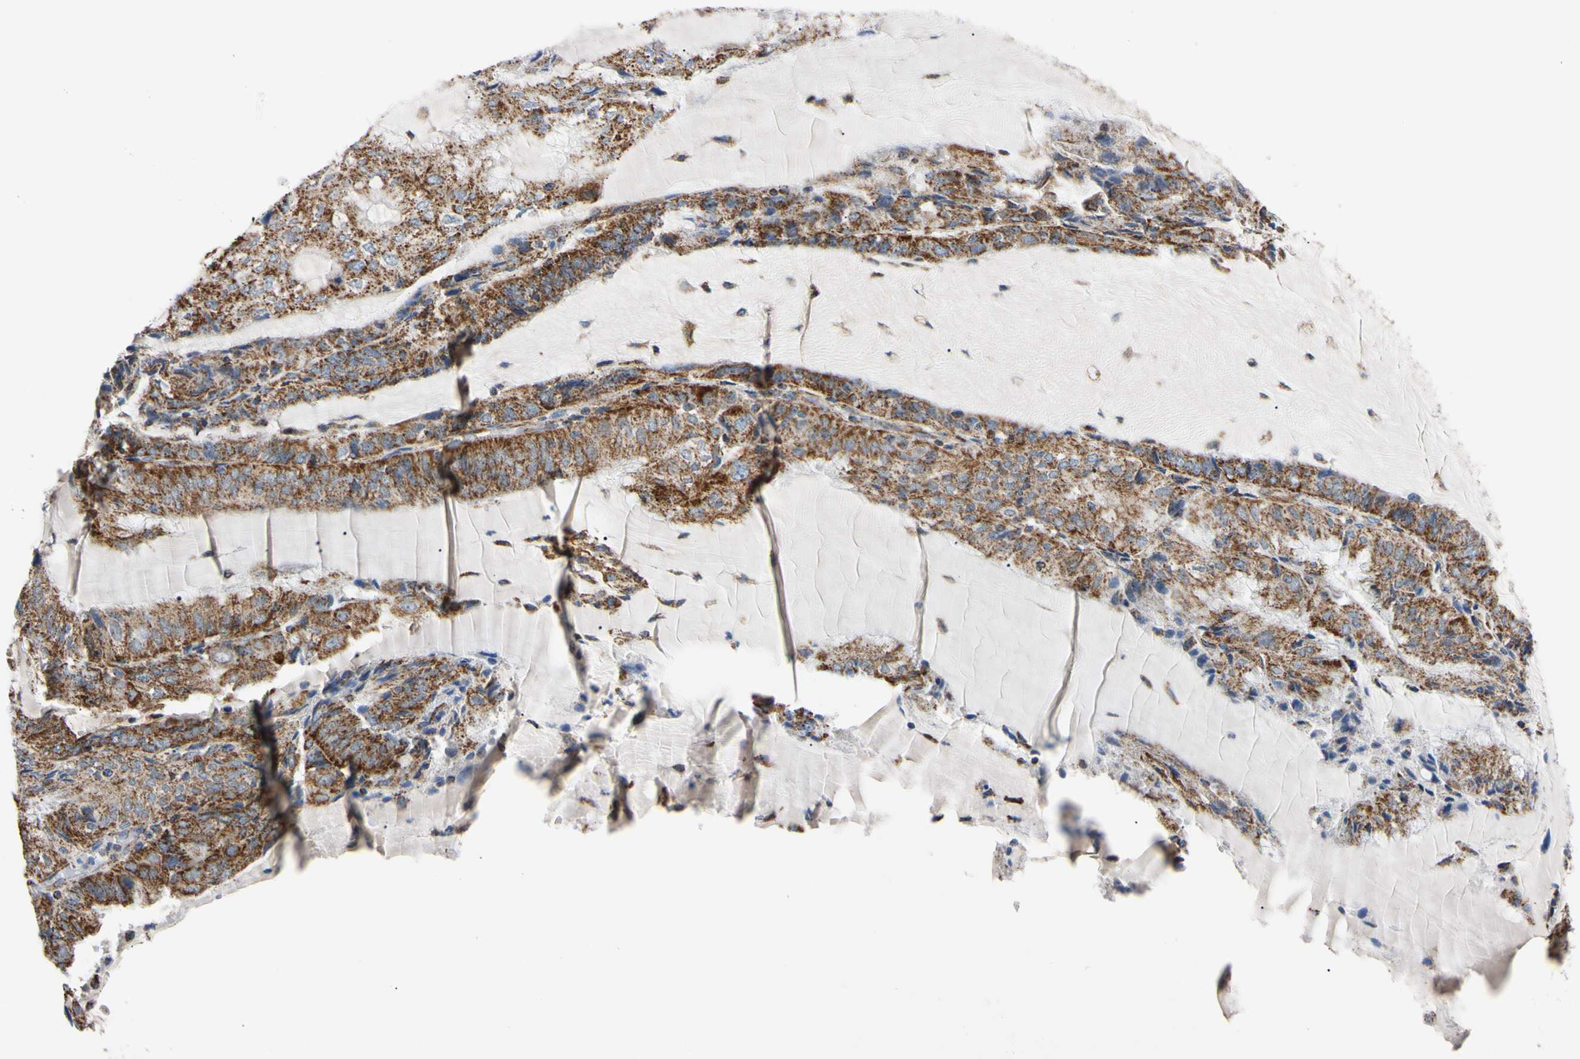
{"staining": {"intensity": "strong", "quantity": ">75%", "location": "cytoplasmic/membranous"}, "tissue": "endometrial cancer", "cell_type": "Tumor cells", "image_type": "cancer", "snomed": [{"axis": "morphology", "description": "Adenocarcinoma, NOS"}, {"axis": "topography", "description": "Endometrium"}], "caption": "Protein expression analysis of endometrial cancer (adenocarcinoma) reveals strong cytoplasmic/membranous expression in approximately >75% of tumor cells.", "gene": "CLPP", "patient": {"sex": "female", "age": 81}}